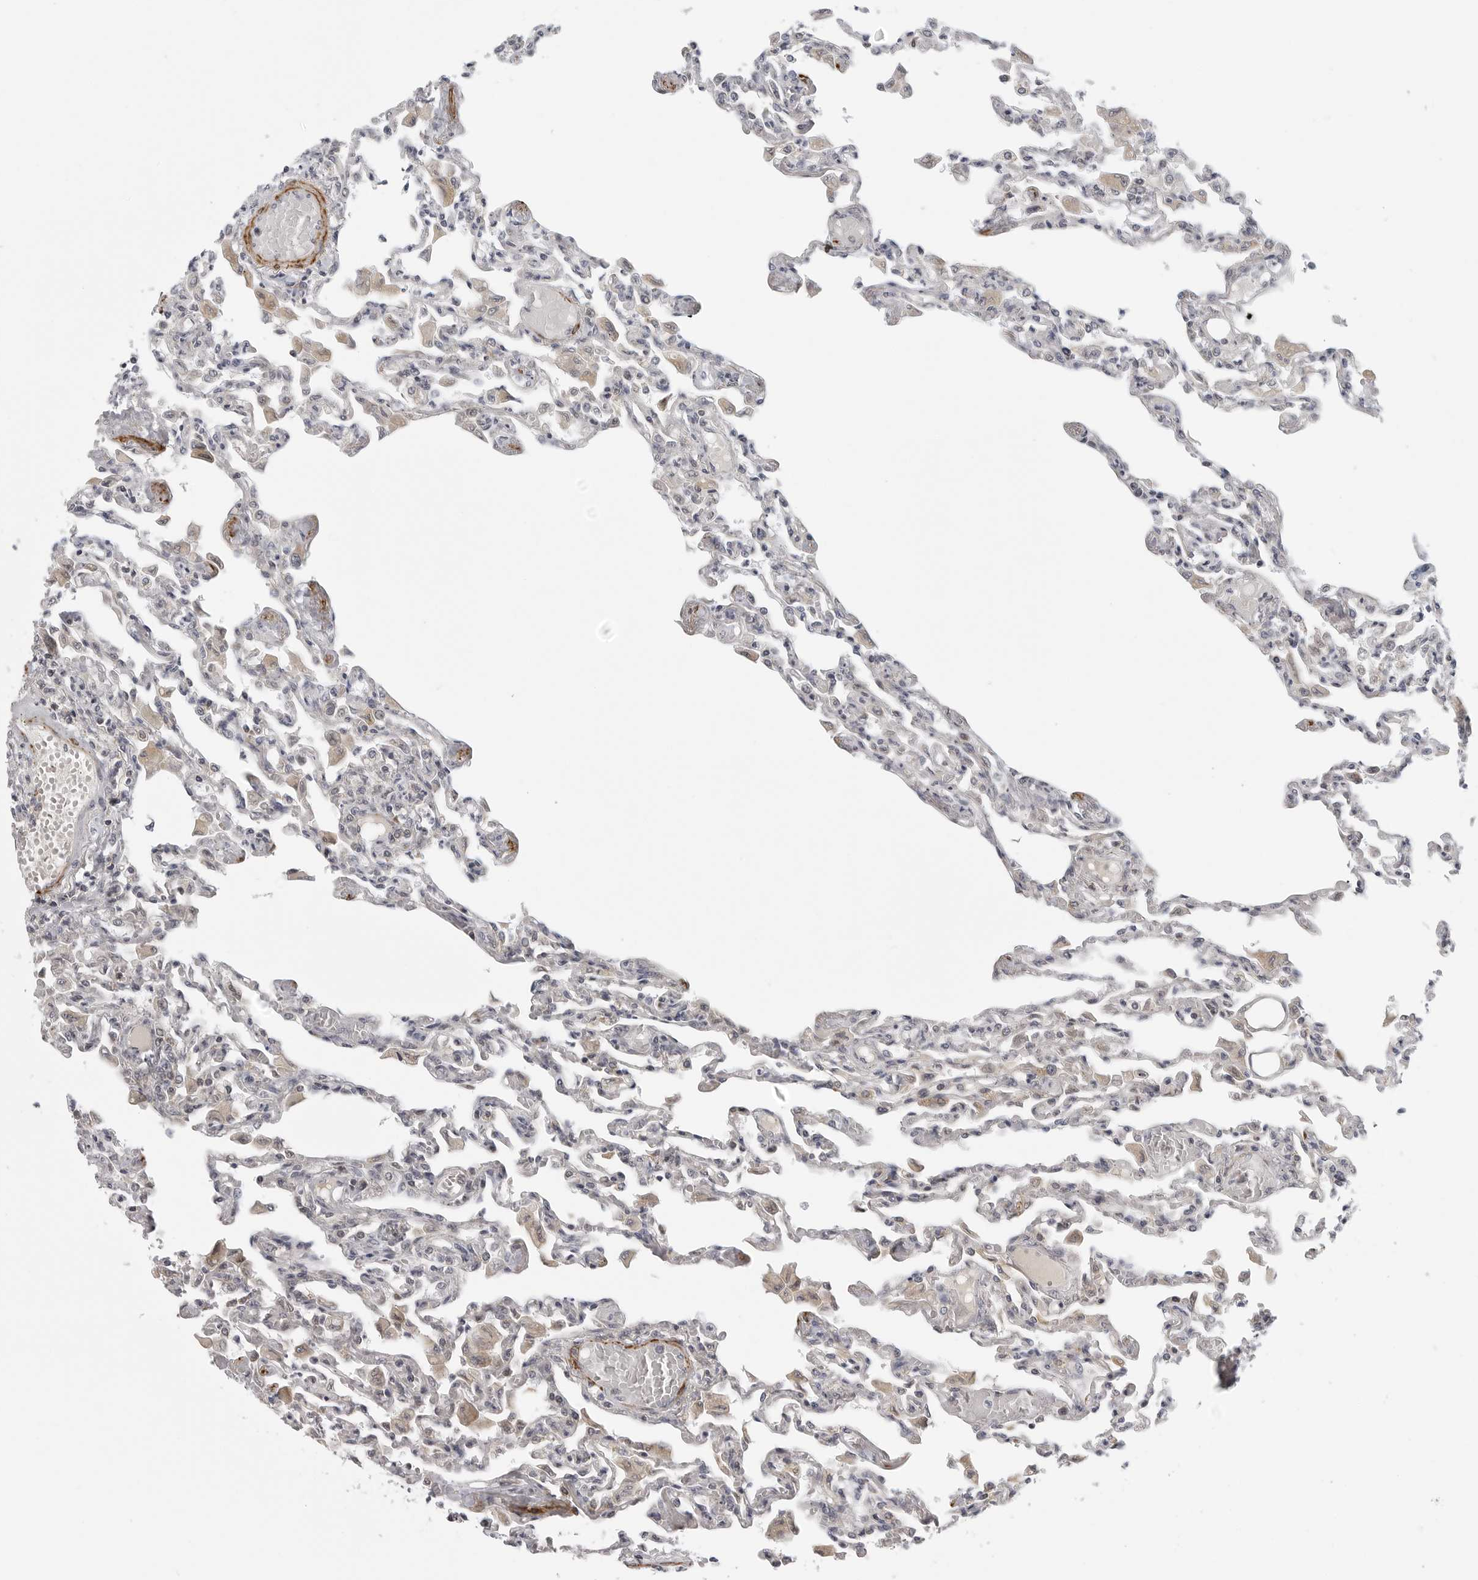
{"staining": {"intensity": "negative", "quantity": "none", "location": "none"}, "tissue": "lung", "cell_type": "Alveolar cells", "image_type": "normal", "snomed": [{"axis": "morphology", "description": "Normal tissue, NOS"}, {"axis": "topography", "description": "Bronchus"}, {"axis": "topography", "description": "Lung"}], "caption": "Immunohistochemistry photomicrograph of normal lung: lung stained with DAB displays no significant protein staining in alveolar cells. (DAB (3,3'-diaminobenzidine) immunohistochemistry (IHC) with hematoxylin counter stain).", "gene": "MAP7D1", "patient": {"sex": "female", "age": 49}}